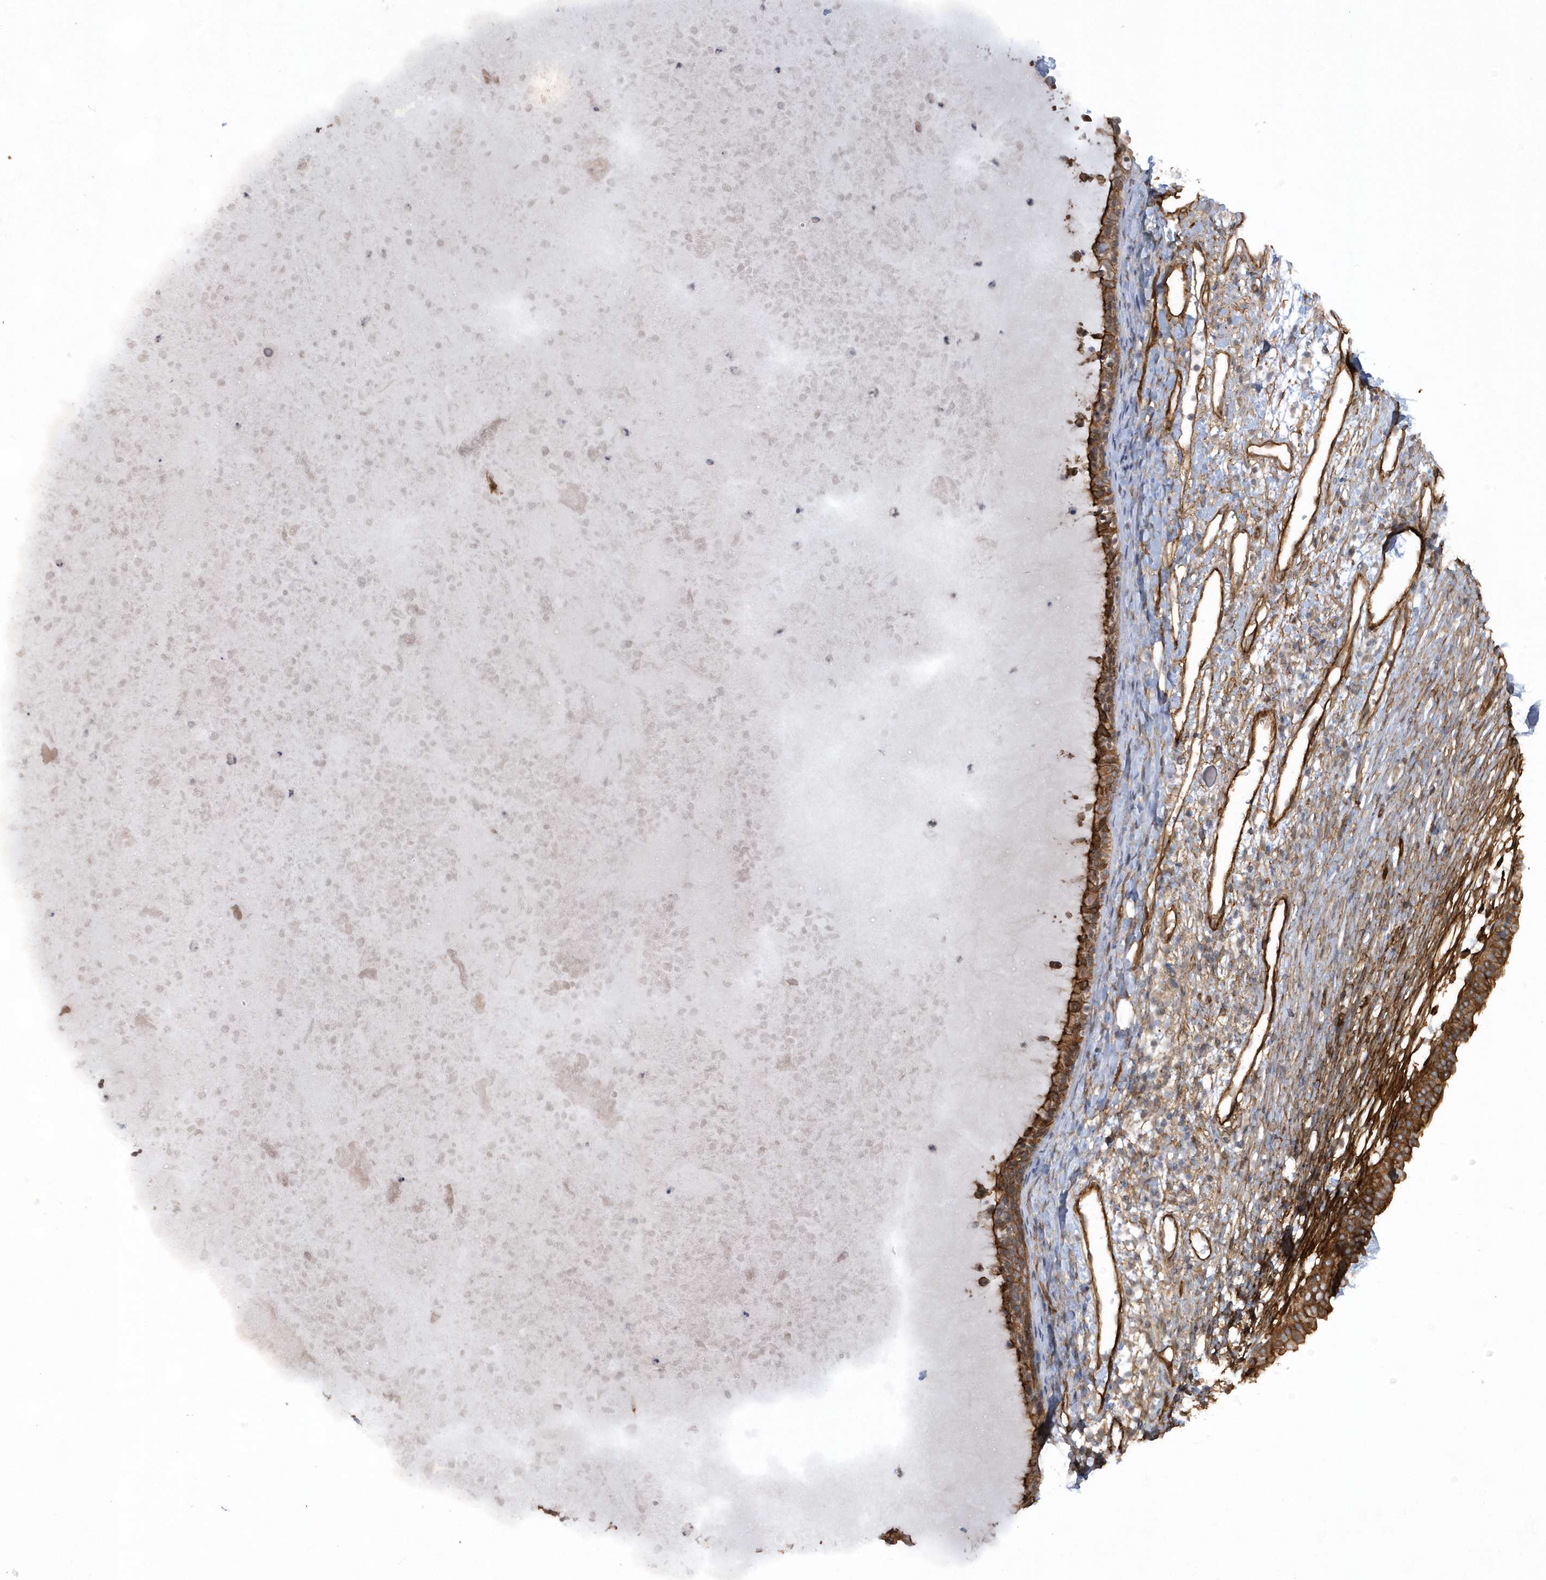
{"staining": {"intensity": "moderate", "quantity": ">75%", "location": "cytoplasmic/membranous"}, "tissue": "nasopharynx", "cell_type": "Respiratory epithelial cells", "image_type": "normal", "snomed": [{"axis": "morphology", "description": "Normal tissue, NOS"}, {"axis": "topography", "description": "Nasopharynx"}], "caption": "Respiratory epithelial cells show moderate cytoplasmic/membranous positivity in about >75% of cells in benign nasopharynx.", "gene": "RAI14", "patient": {"sex": "male", "age": 22}}